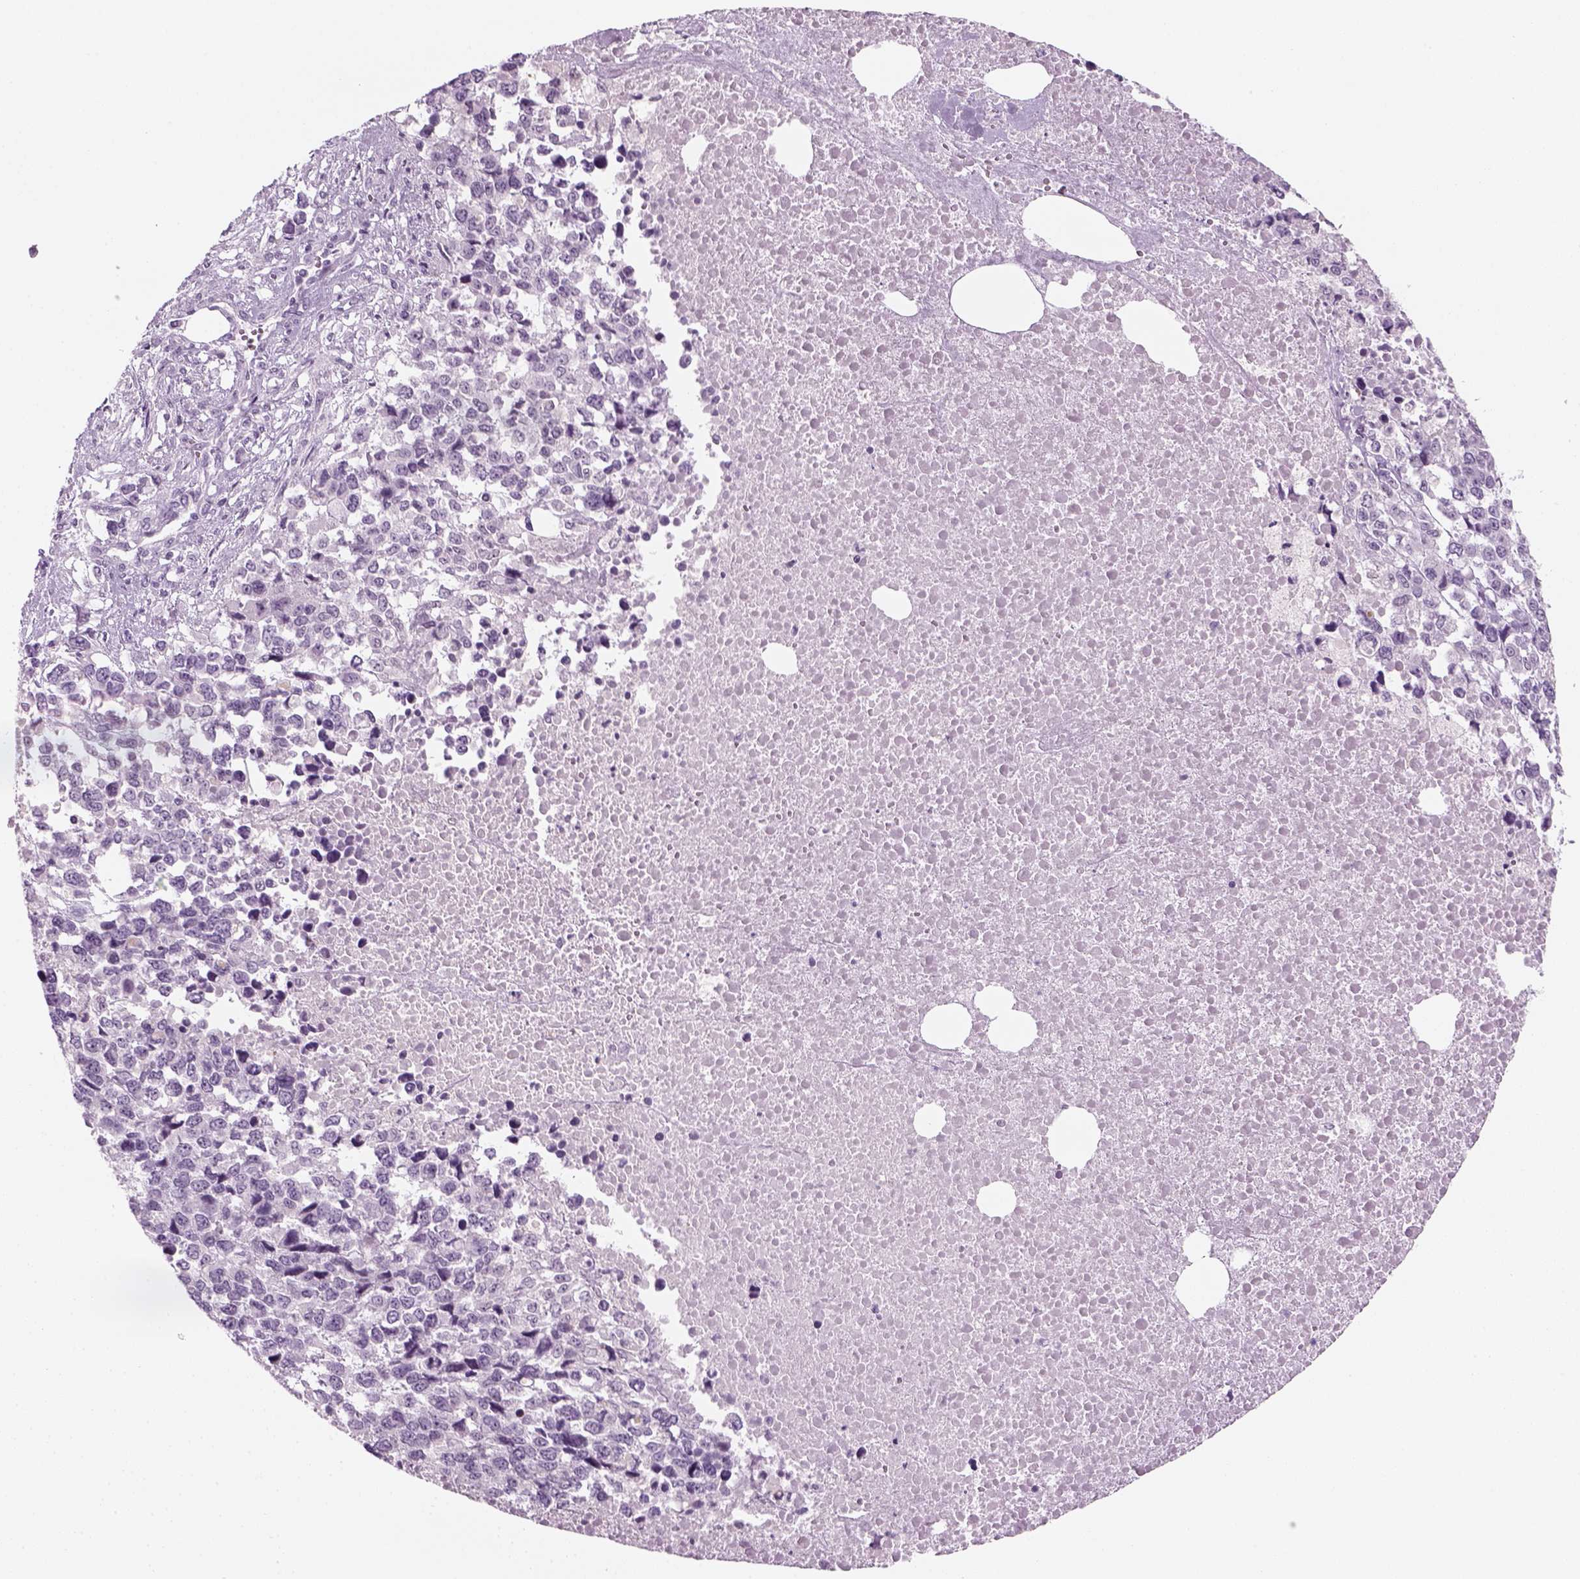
{"staining": {"intensity": "negative", "quantity": "none", "location": "none"}, "tissue": "melanoma", "cell_type": "Tumor cells", "image_type": "cancer", "snomed": [{"axis": "morphology", "description": "Malignant melanoma, Metastatic site"}, {"axis": "topography", "description": "Skin"}], "caption": "DAB immunohistochemical staining of human melanoma displays no significant staining in tumor cells.", "gene": "KRT75", "patient": {"sex": "male", "age": 84}}